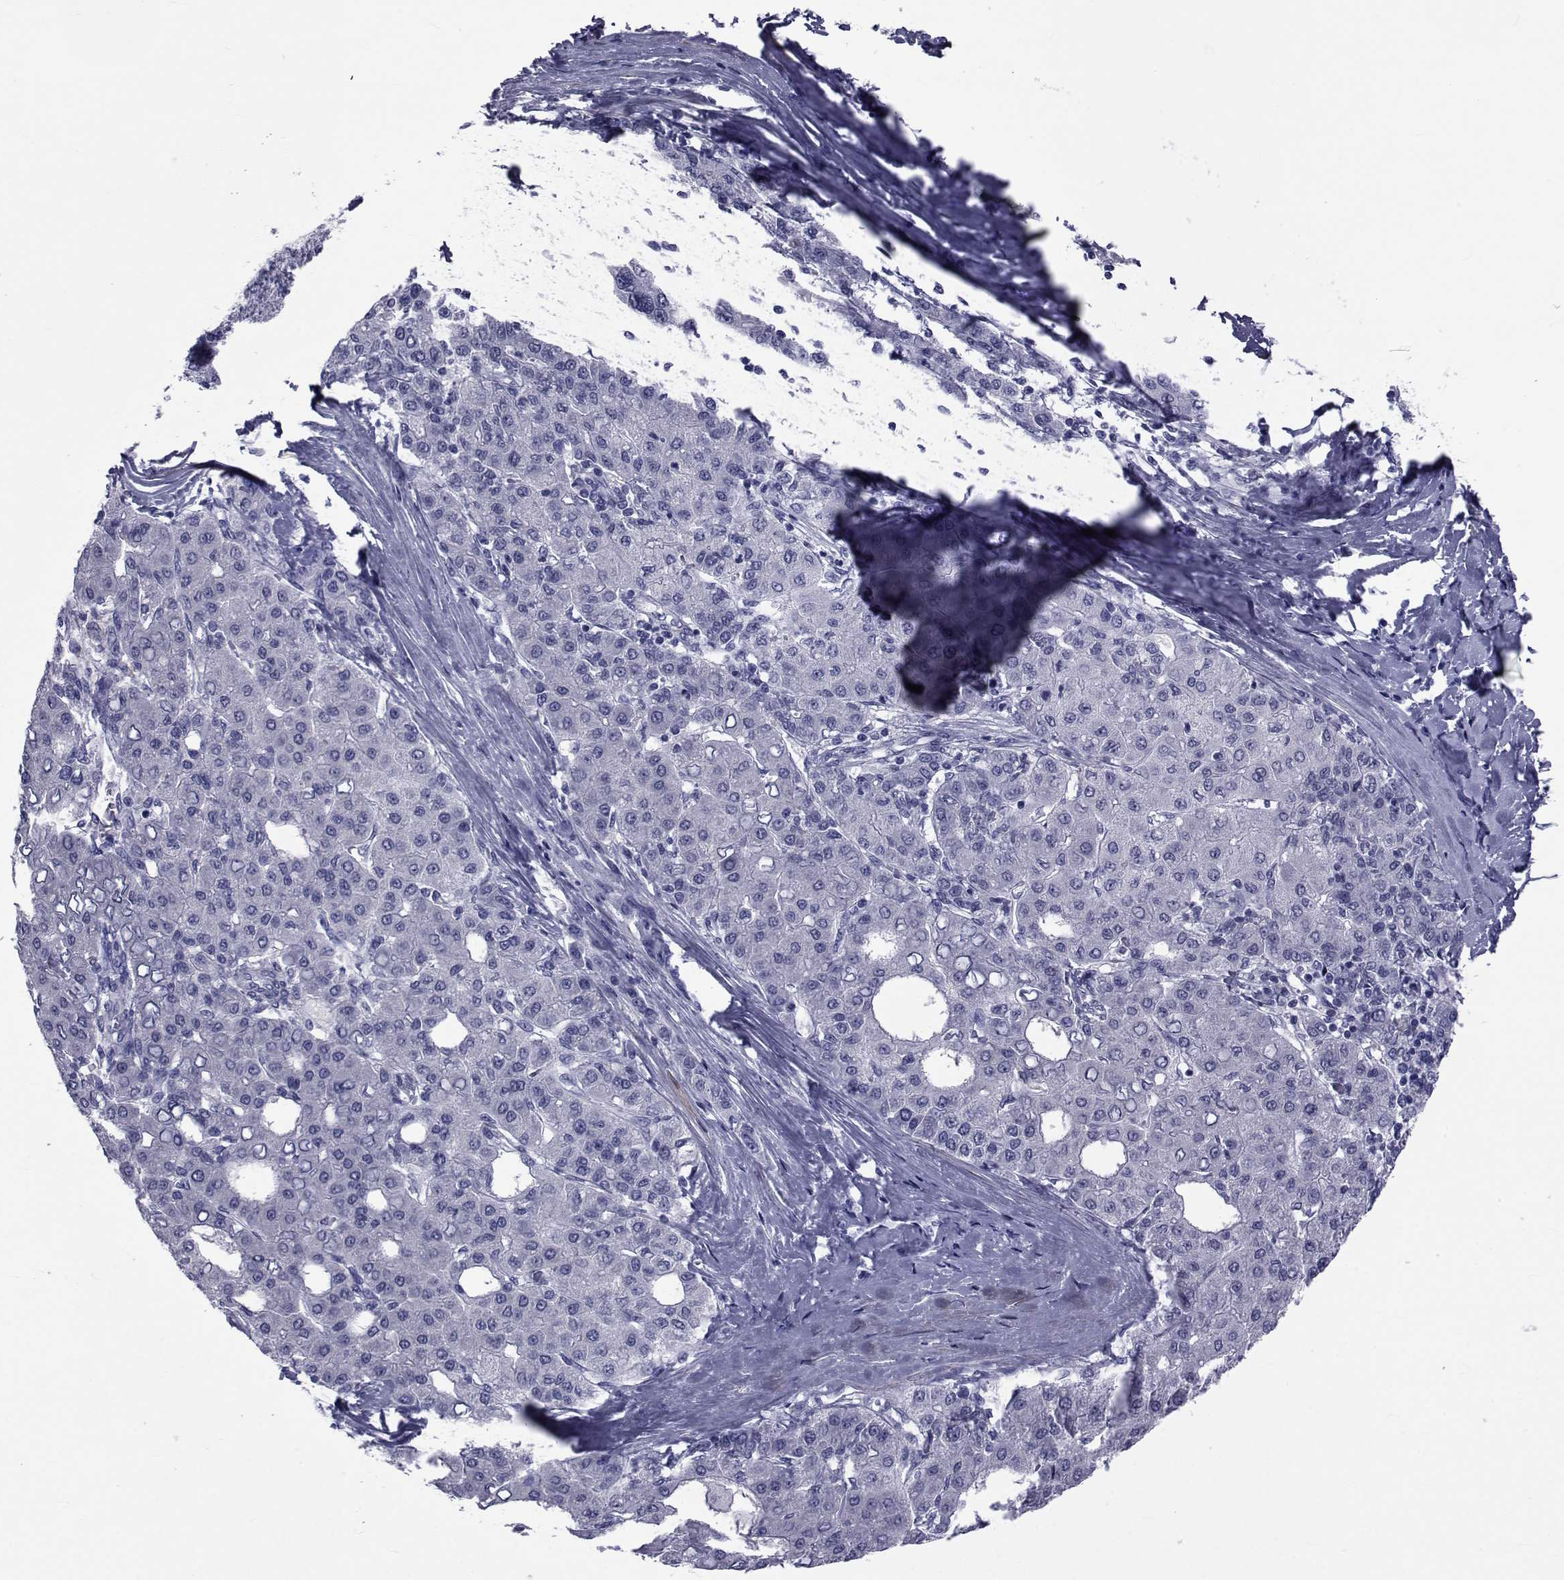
{"staining": {"intensity": "negative", "quantity": "none", "location": "none"}, "tissue": "liver cancer", "cell_type": "Tumor cells", "image_type": "cancer", "snomed": [{"axis": "morphology", "description": "Carcinoma, Hepatocellular, NOS"}, {"axis": "topography", "description": "Liver"}], "caption": "There is no significant staining in tumor cells of liver hepatocellular carcinoma.", "gene": "GKAP1", "patient": {"sex": "male", "age": 65}}